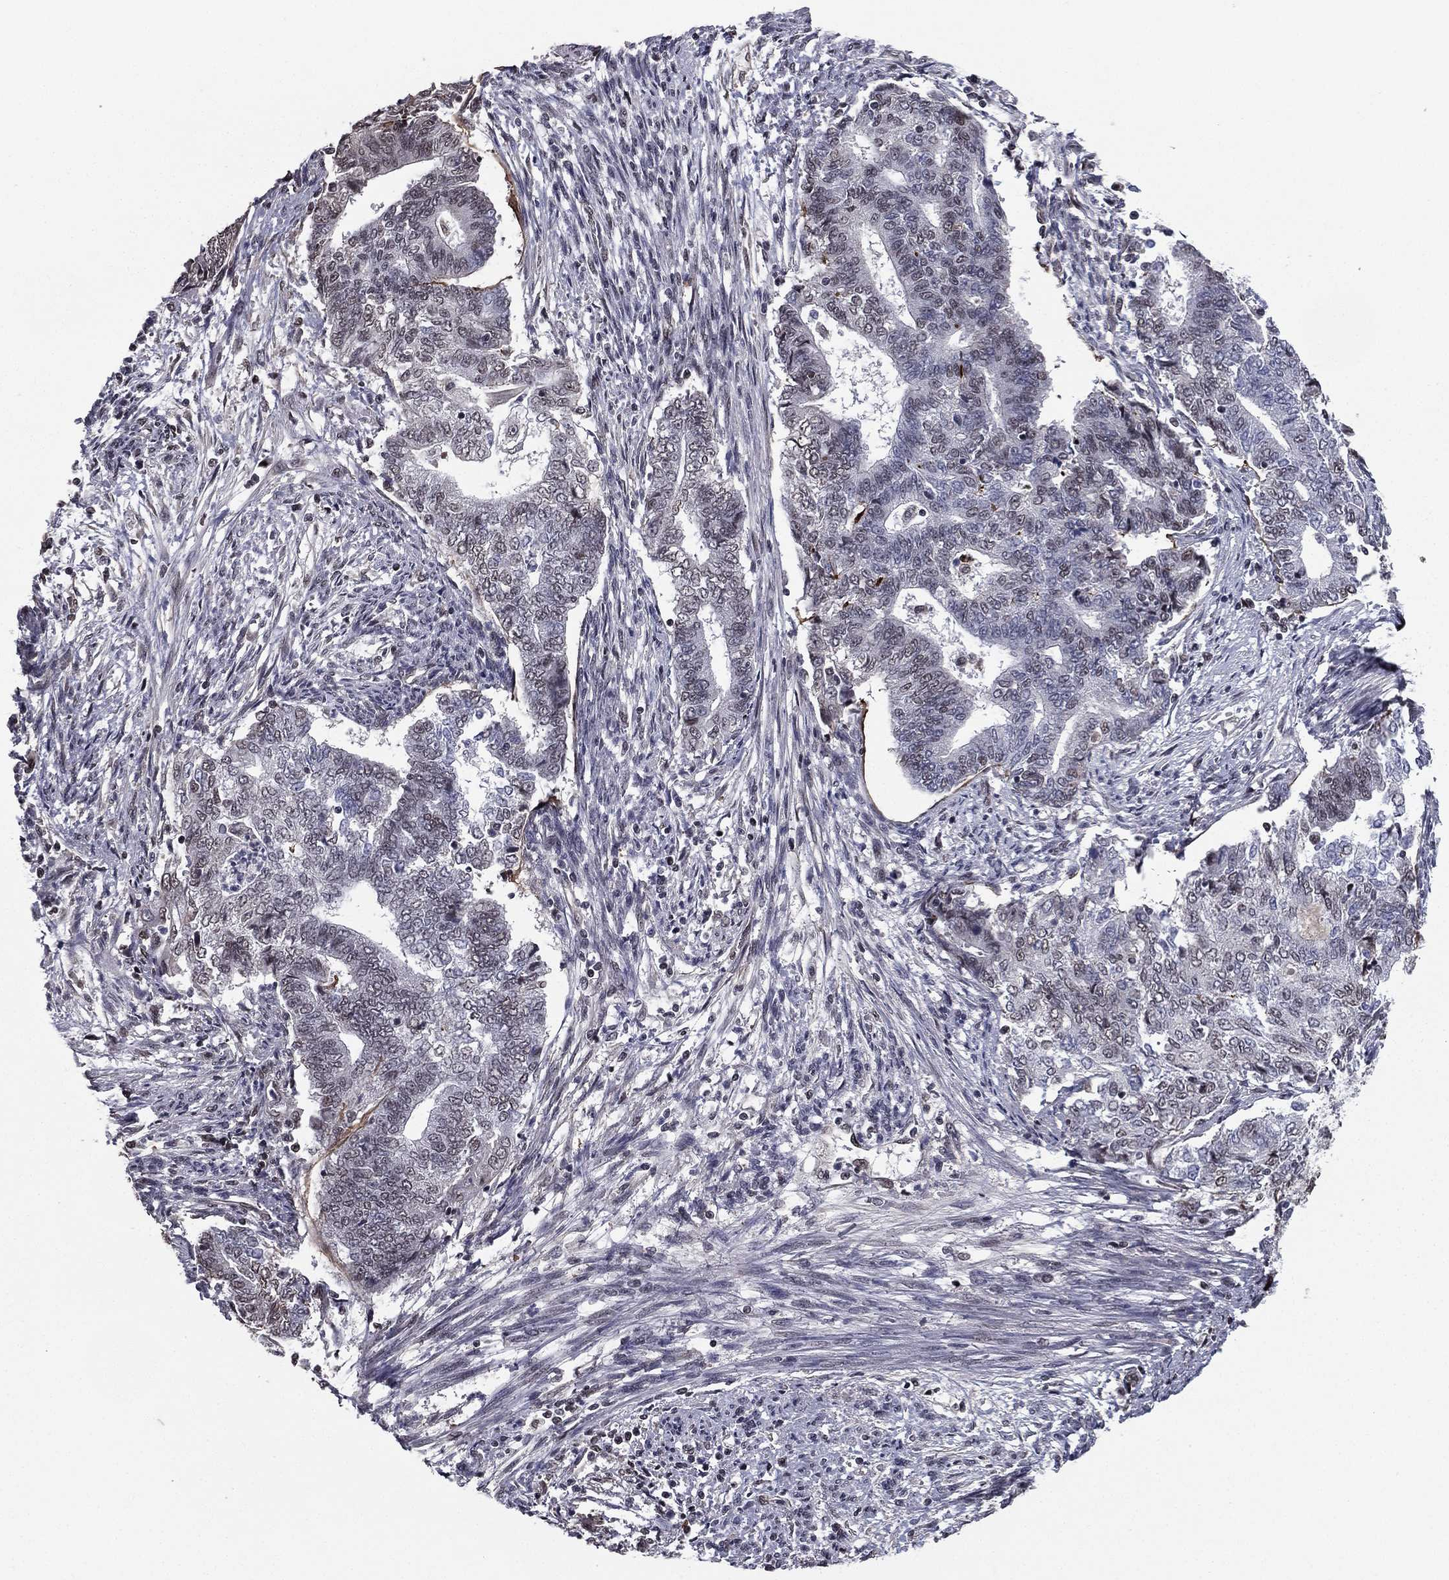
{"staining": {"intensity": "negative", "quantity": "none", "location": "none"}, "tissue": "endometrial cancer", "cell_type": "Tumor cells", "image_type": "cancer", "snomed": [{"axis": "morphology", "description": "Adenocarcinoma, NOS"}, {"axis": "topography", "description": "Endometrium"}], "caption": "Endometrial cancer (adenocarcinoma) stained for a protein using IHC demonstrates no positivity tumor cells.", "gene": "RARB", "patient": {"sex": "female", "age": 65}}